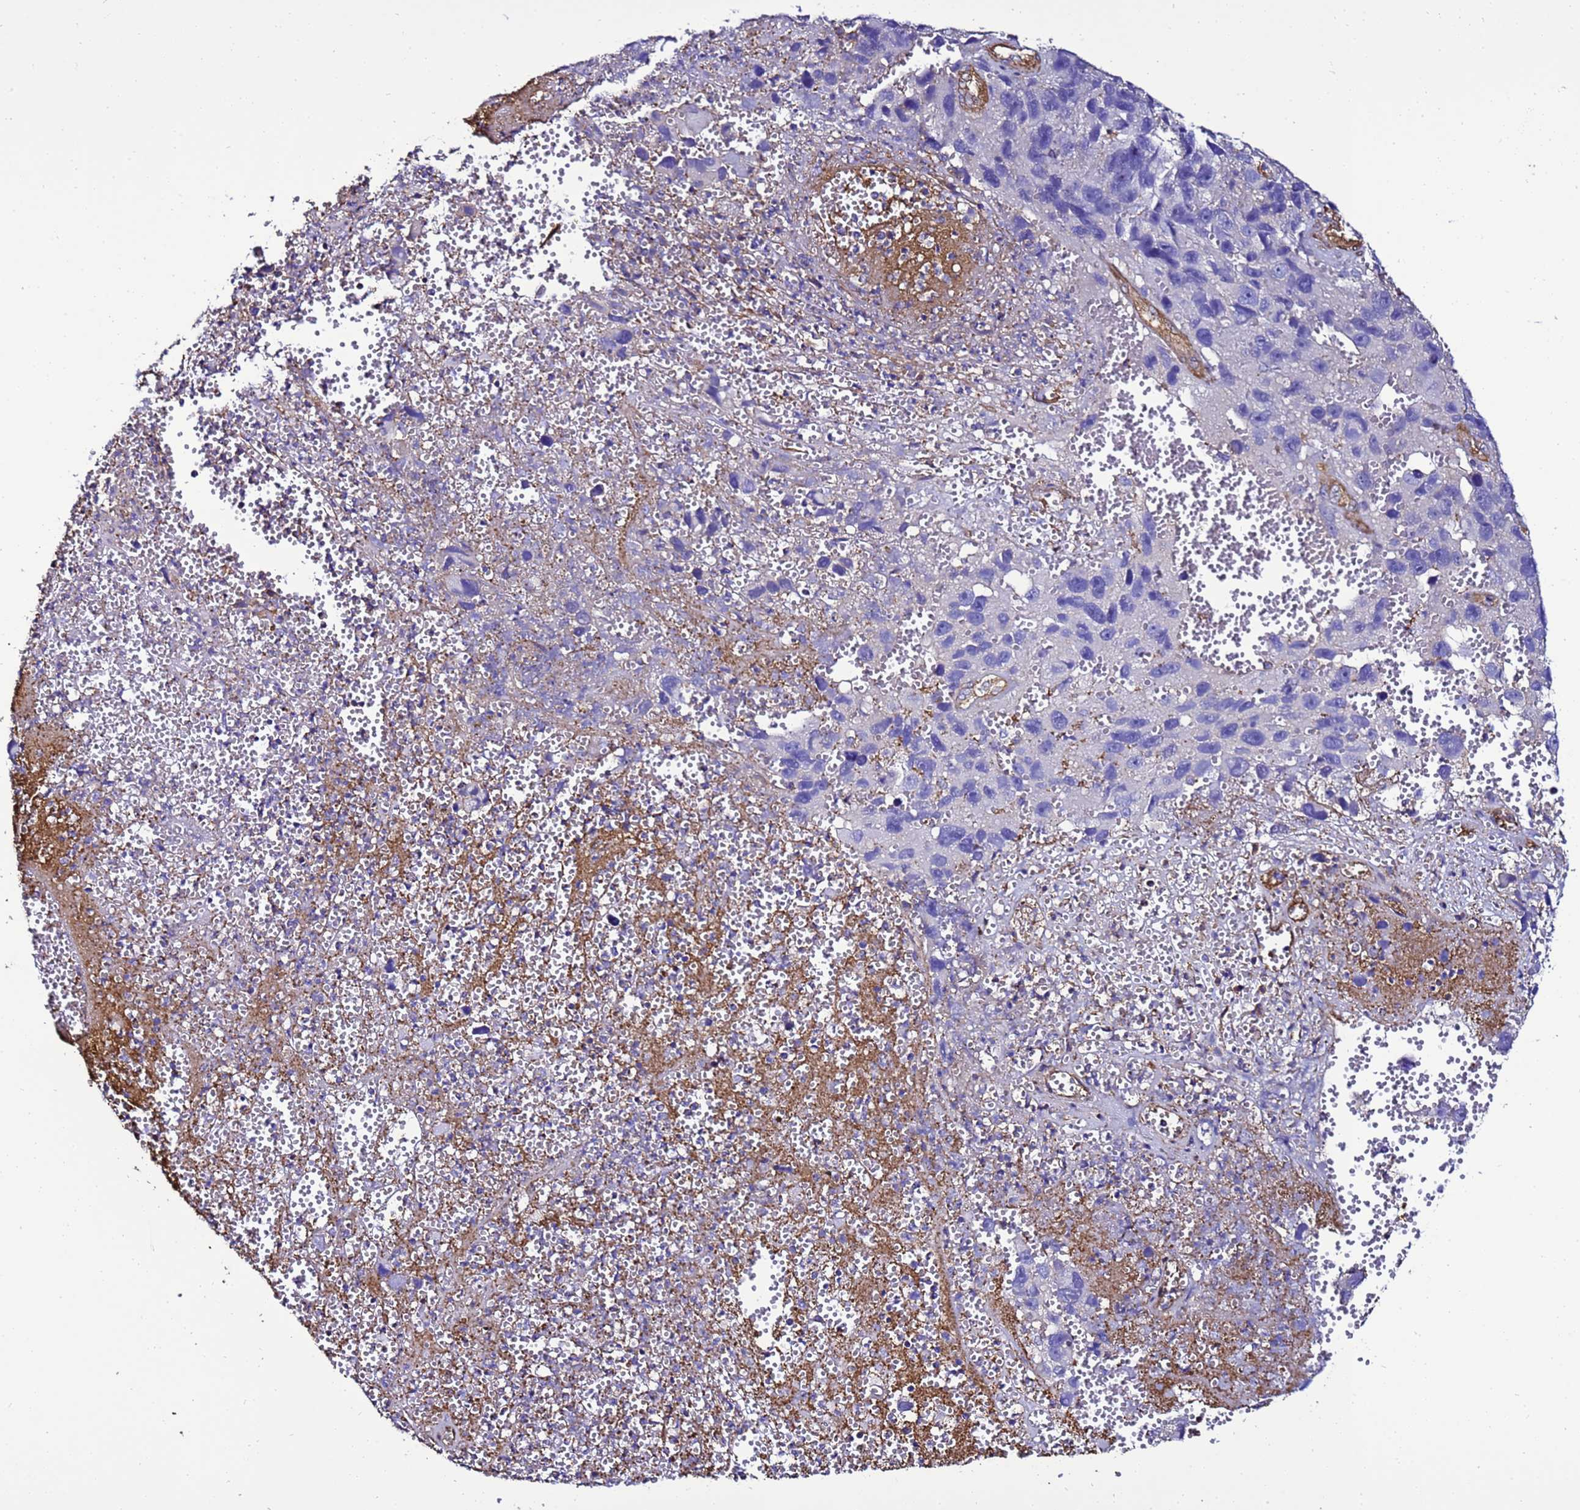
{"staining": {"intensity": "negative", "quantity": "none", "location": "none"}, "tissue": "melanoma", "cell_type": "Tumor cells", "image_type": "cancer", "snomed": [{"axis": "morphology", "description": "Malignant melanoma, NOS"}, {"axis": "topography", "description": "Skin"}], "caption": "Immunohistochemistry micrograph of neoplastic tissue: malignant melanoma stained with DAB (3,3'-diaminobenzidine) demonstrates no significant protein expression in tumor cells.", "gene": "MYL12A", "patient": {"sex": "male", "age": 84}}